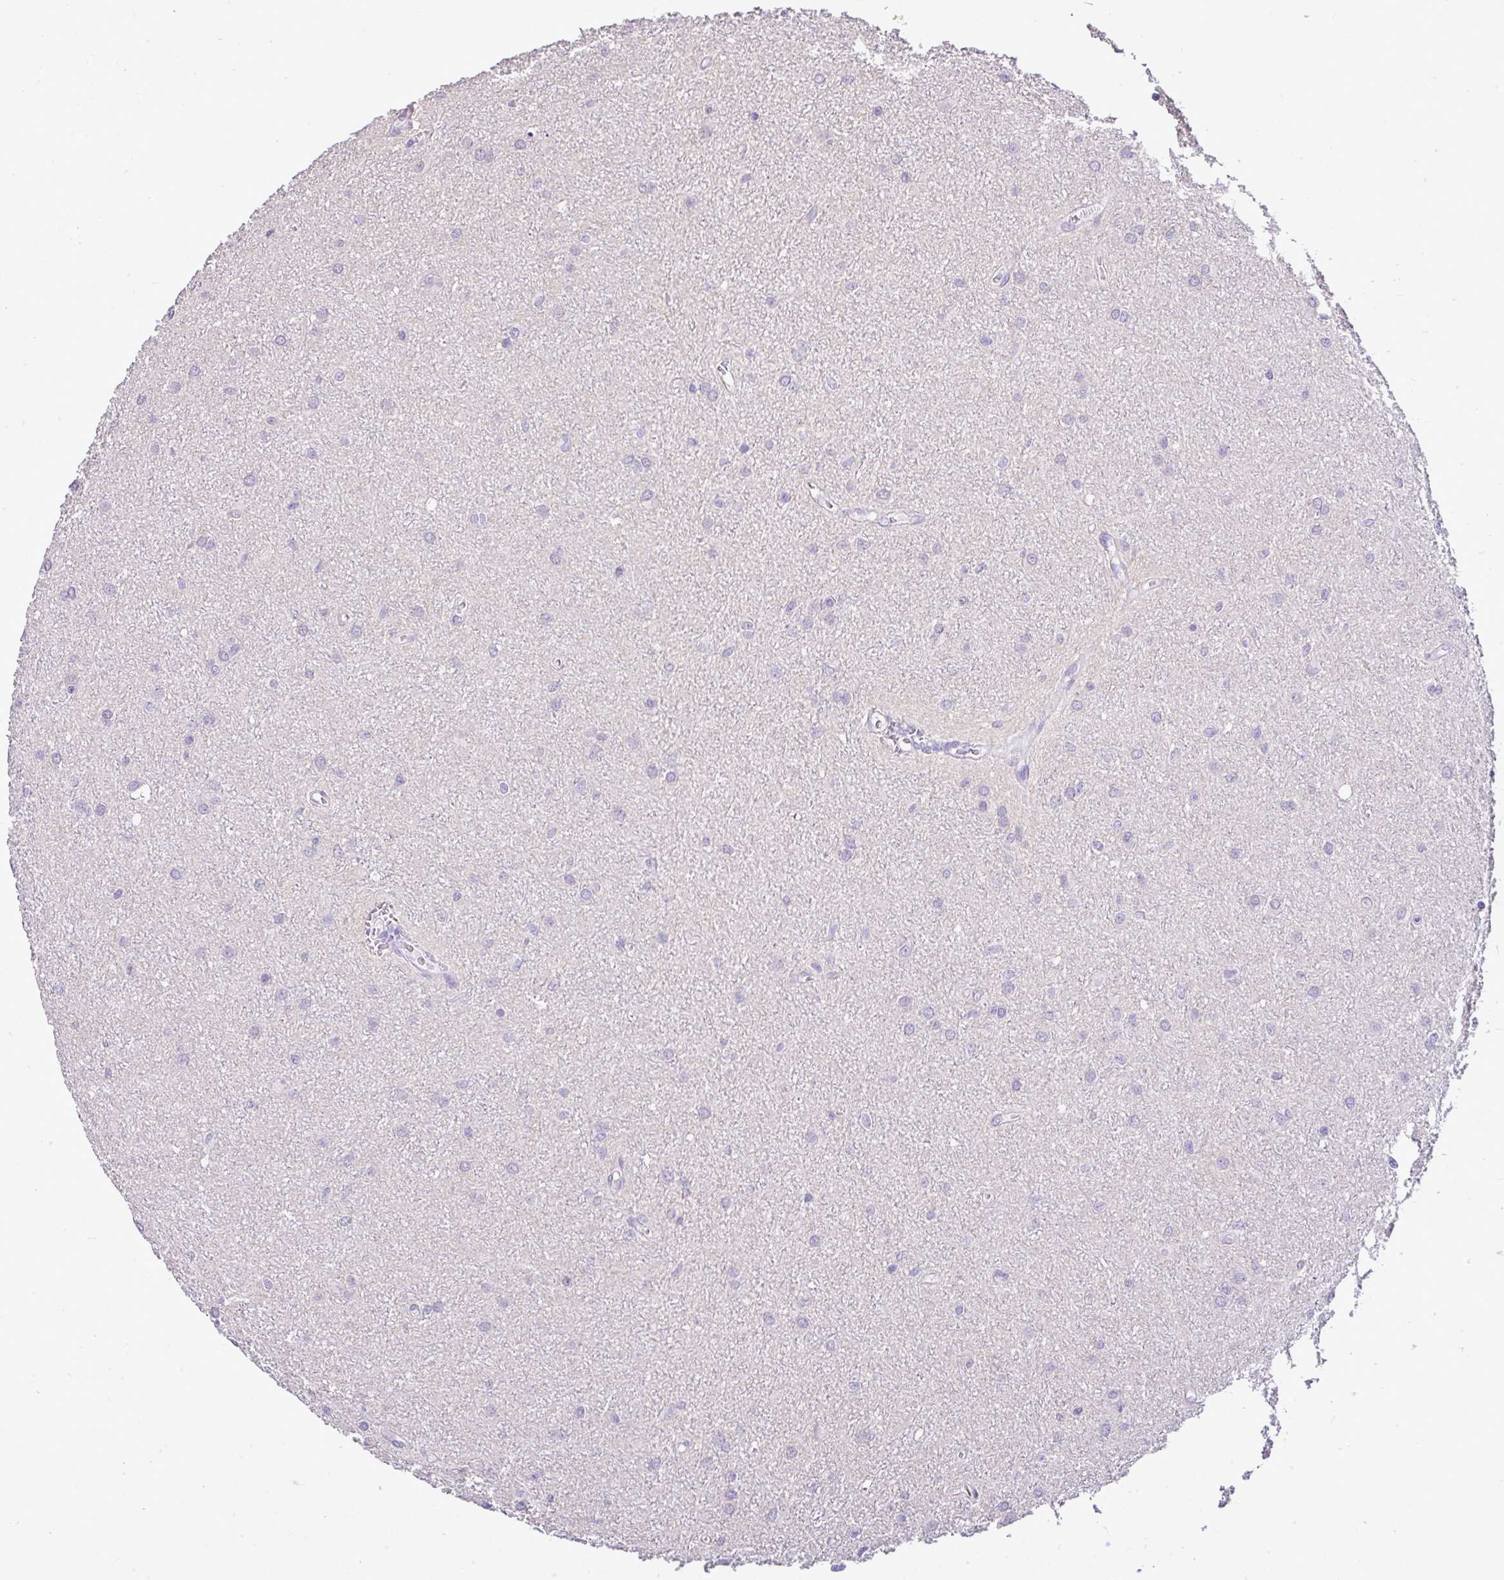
{"staining": {"intensity": "negative", "quantity": "none", "location": "none"}, "tissue": "glioma", "cell_type": "Tumor cells", "image_type": "cancer", "snomed": [{"axis": "morphology", "description": "Glioma, malignant, Low grade"}, {"axis": "topography", "description": "Cerebellum"}], "caption": "This is an immunohistochemistry (IHC) image of low-grade glioma (malignant). There is no expression in tumor cells.", "gene": "CTU1", "patient": {"sex": "female", "age": 5}}